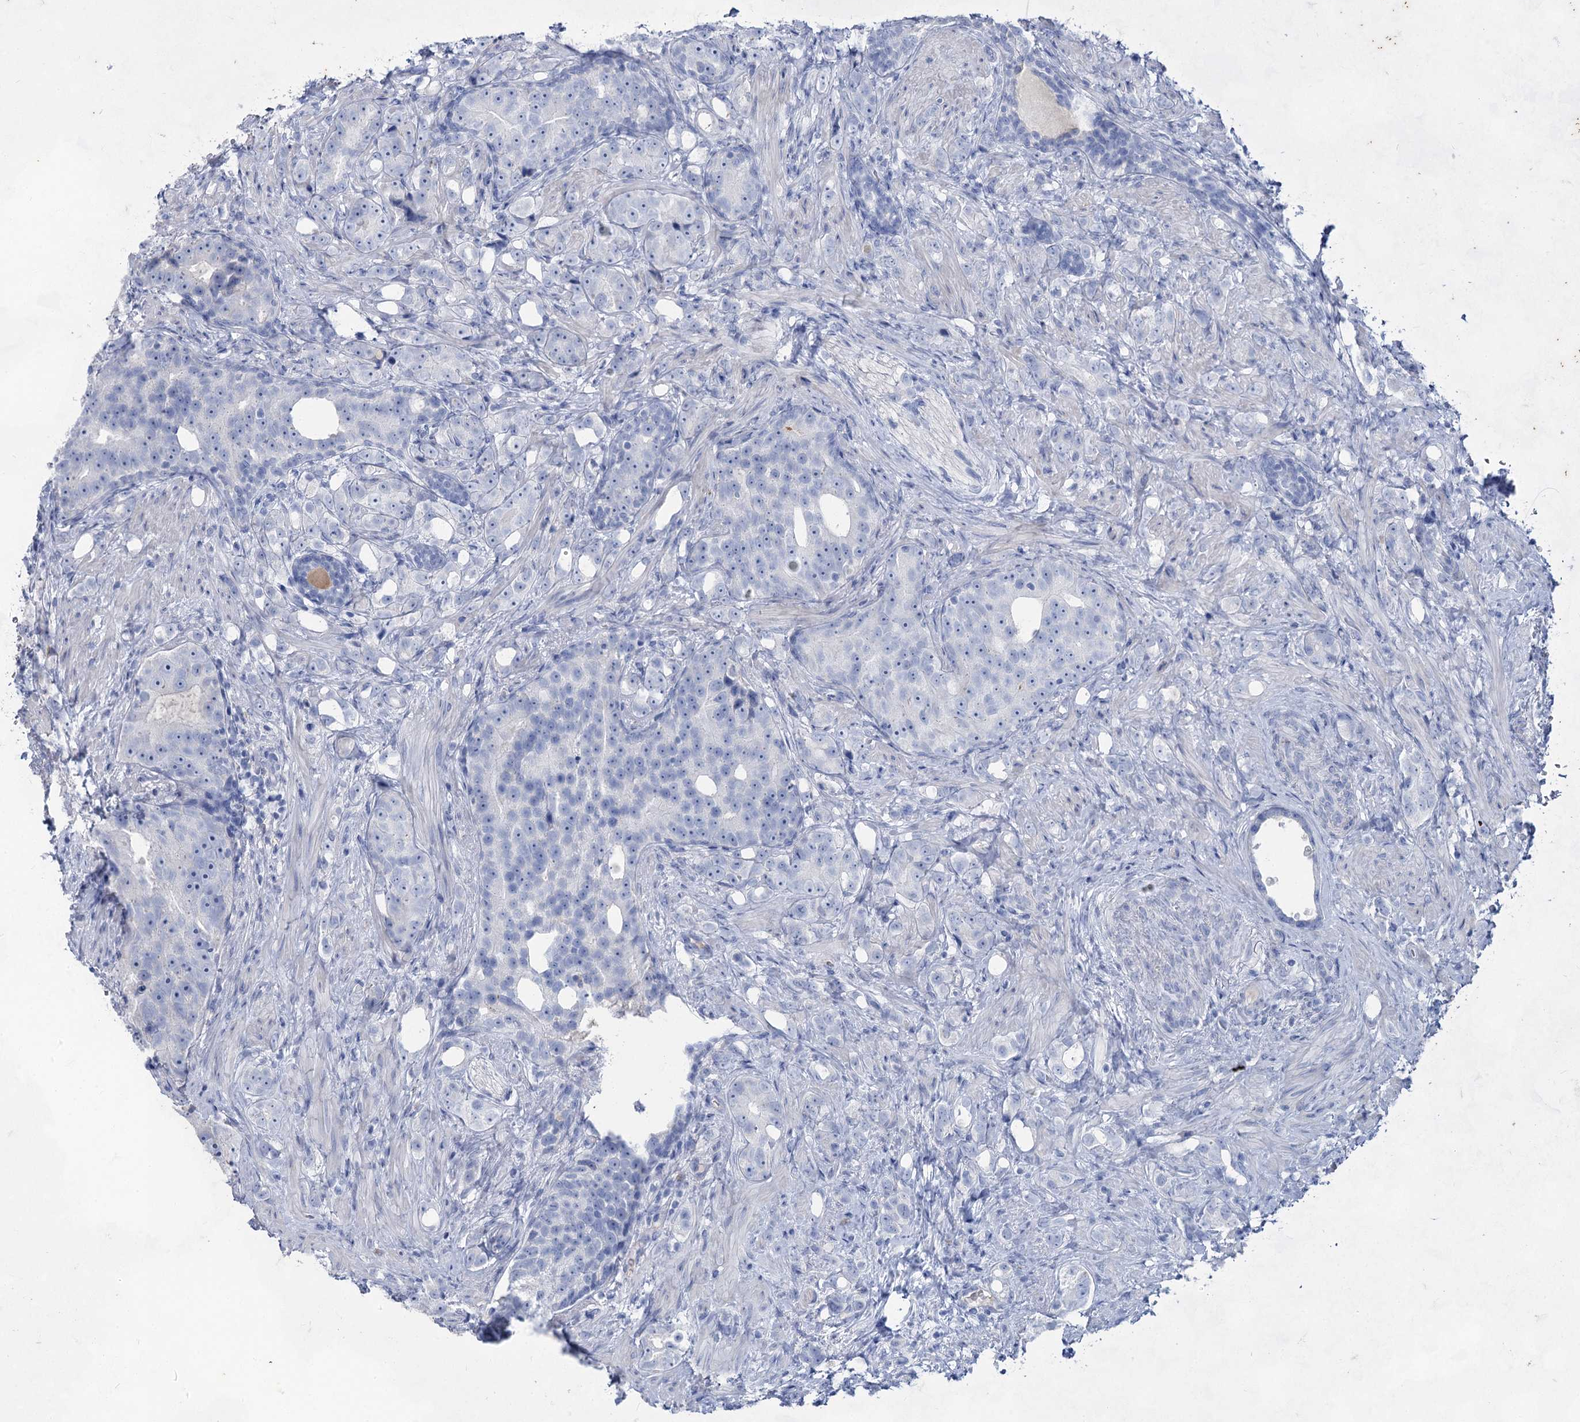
{"staining": {"intensity": "negative", "quantity": "none", "location": "none"}, "tissue": "prostate cancer", "cell_type": "Tumor cells", "image_type": "cancer", "snomed": [{"axis": "morphology", "description": "Adenocarcinoma, High grade"}, {"axis": "topography", "description": "Prostate"}], "caption": "An immunohistochemistry (IHC) micrograph of prostate adenocarcinoma (high-grade) is shown. There is no staining in tumor cells of prostate adenocarcinoma (high-grade). Nuclei are stained in blue.", "gene": "ACRV1", "patient": {"sex": "male", "age": 63}}